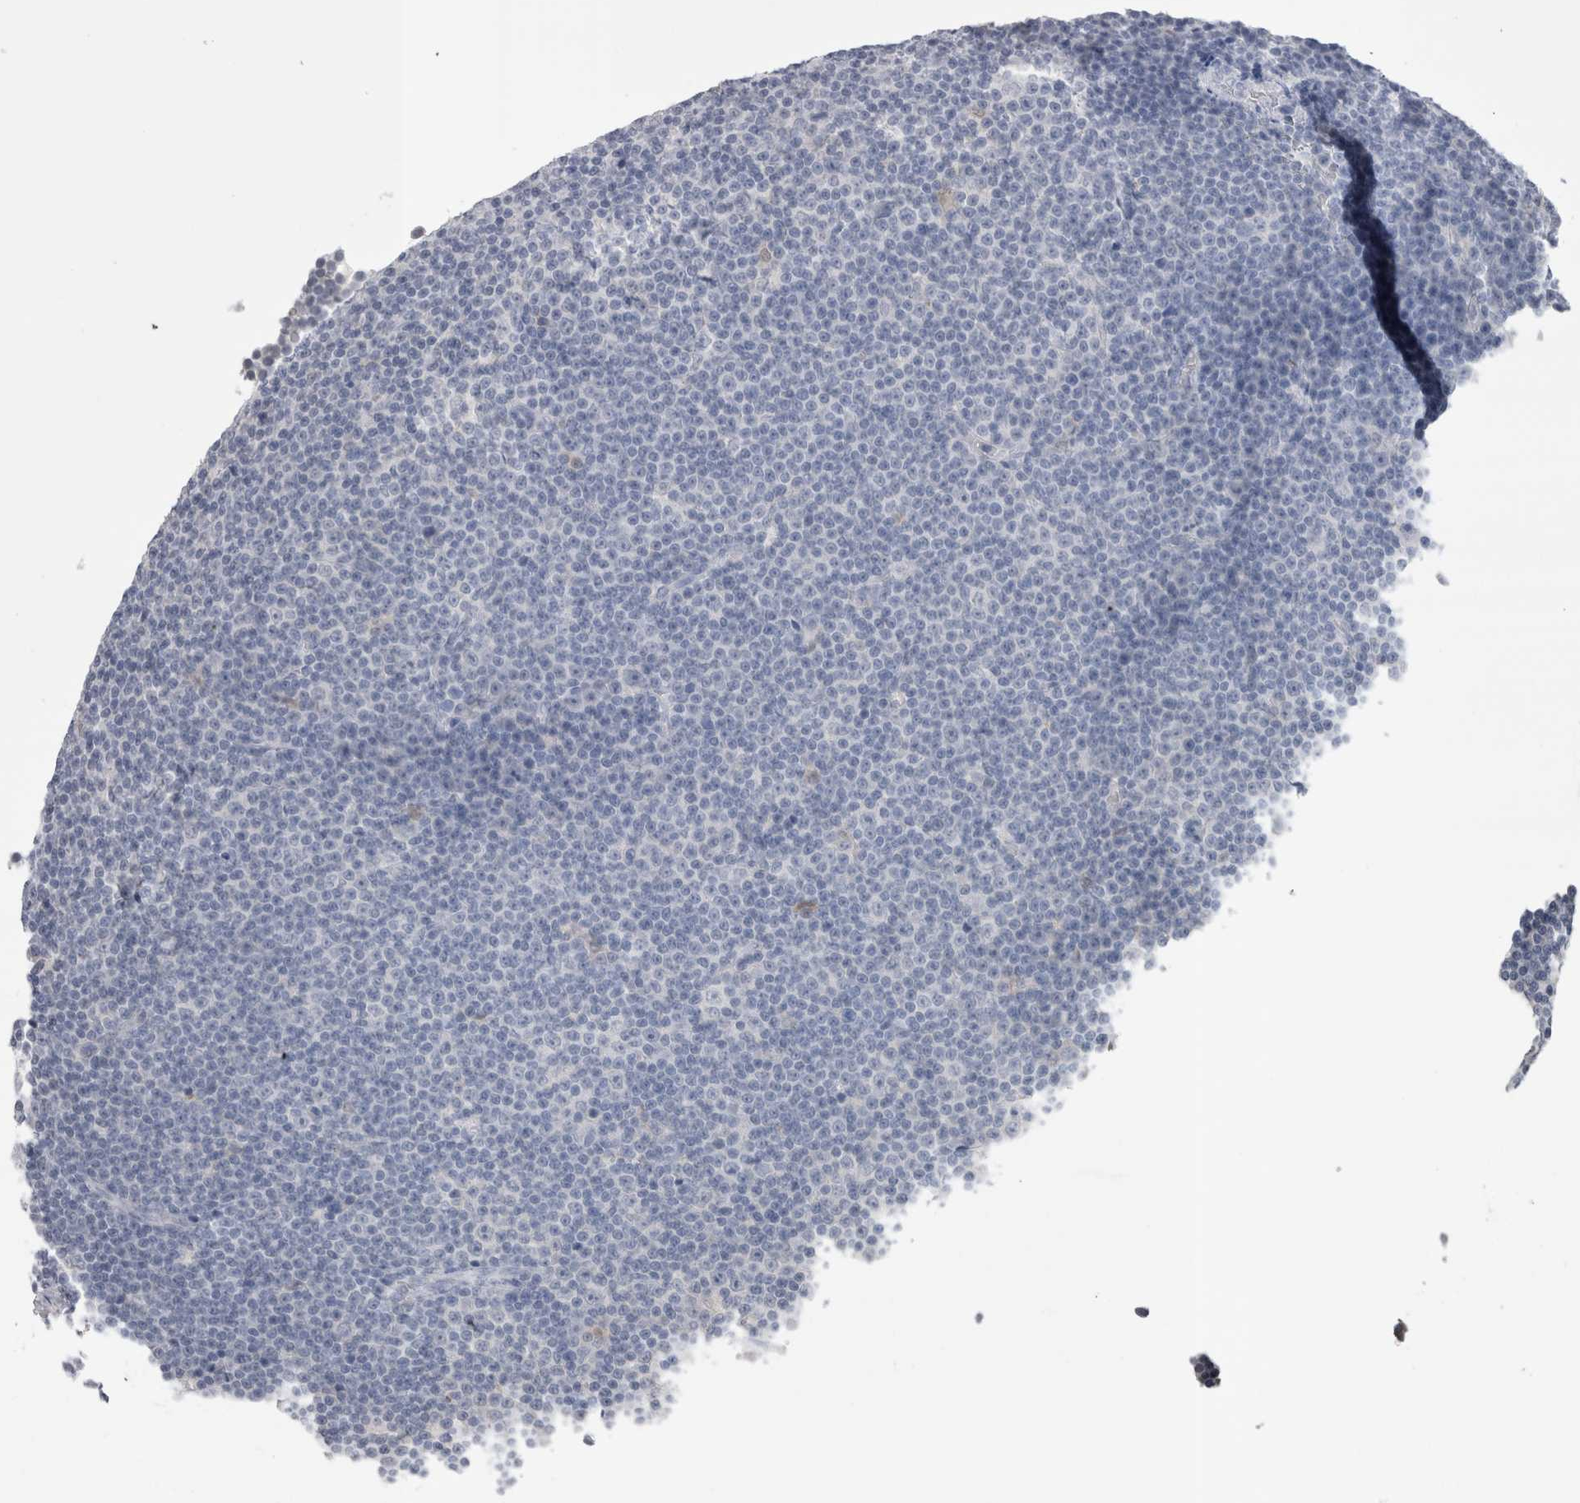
{"staining": {"intensity": "negative", "quantity": "none", "location": "none"}, "tissue": "lymphoma", "cell_type": "Tumor cells", "image_type": "cancer", "snomed": [{"axis": "morphology", "description": "Malignant lymphoma, non-Hodgkin's type, Low grade"}, {"axis": "topography", "description": "Lymph node"}], "caption": "Human lymphoma stained for a protein using immunohistochemistry shows no expression in tumor cells.", "gene": "SUCNR1", "patient": {"sex": "female", "age": 67}}